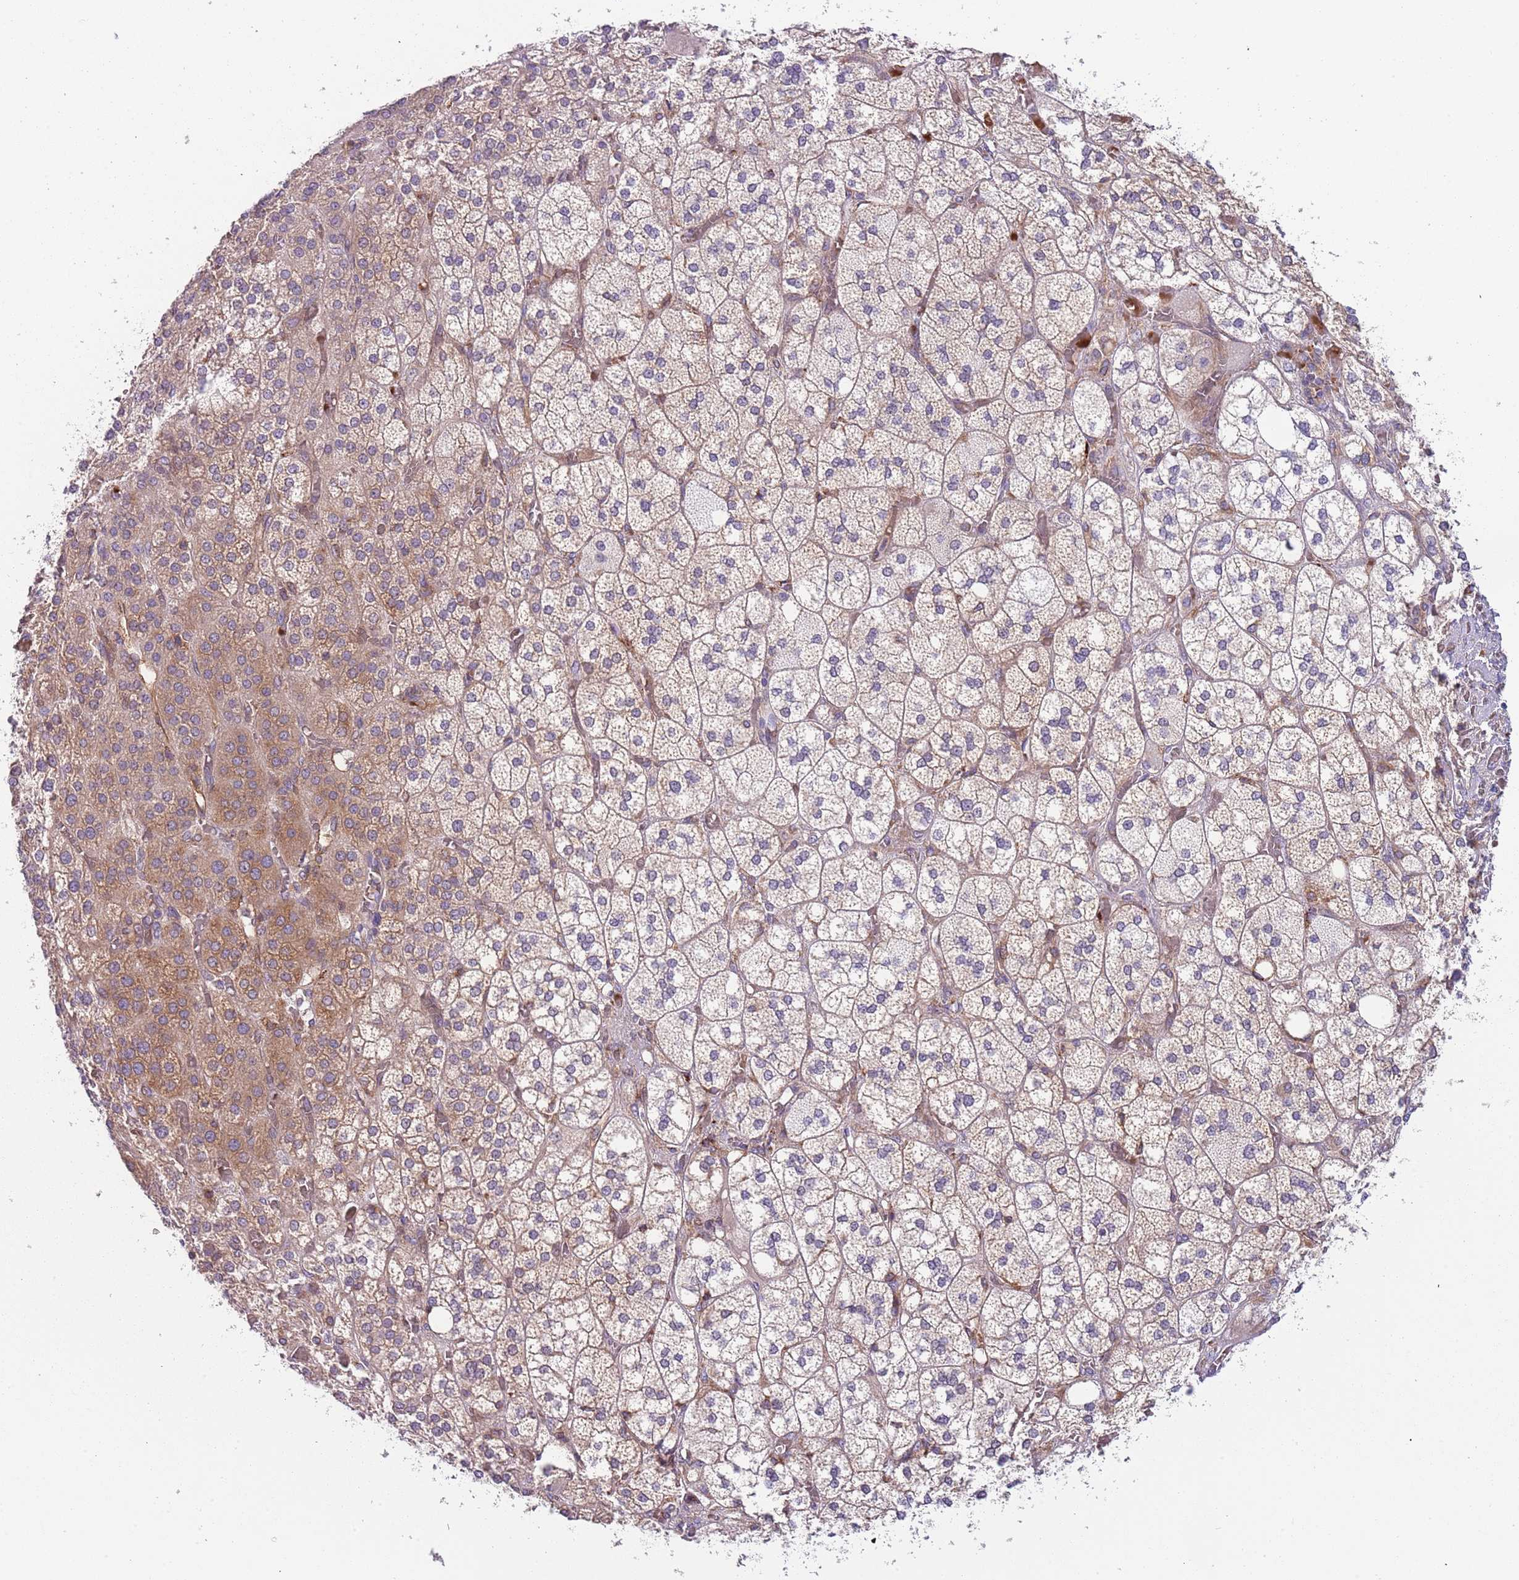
{"staining": {"intensity": "moderate", "quantity": "25%-75%", "location": "cytoplasmic/membranous"}, "tissue": "adrenal gland", "cell_type": "Glandular cells", "image_type": "normal", "snomed": [{"axis": "morphology", "description": "Normal tissue, NOS"}, {"axis": "topography", "description": "Adrenal gland"}], "caption": "DAB (3,3'-diaminobenzidine) immunohistochemical staining of normal adrenal gland displays moderate cytoplasmic/membranous protein staining in approximately 25%-75% of glandular cells.", "gene": "VWCE", "patient": {"sex": "male", "age": 61}}